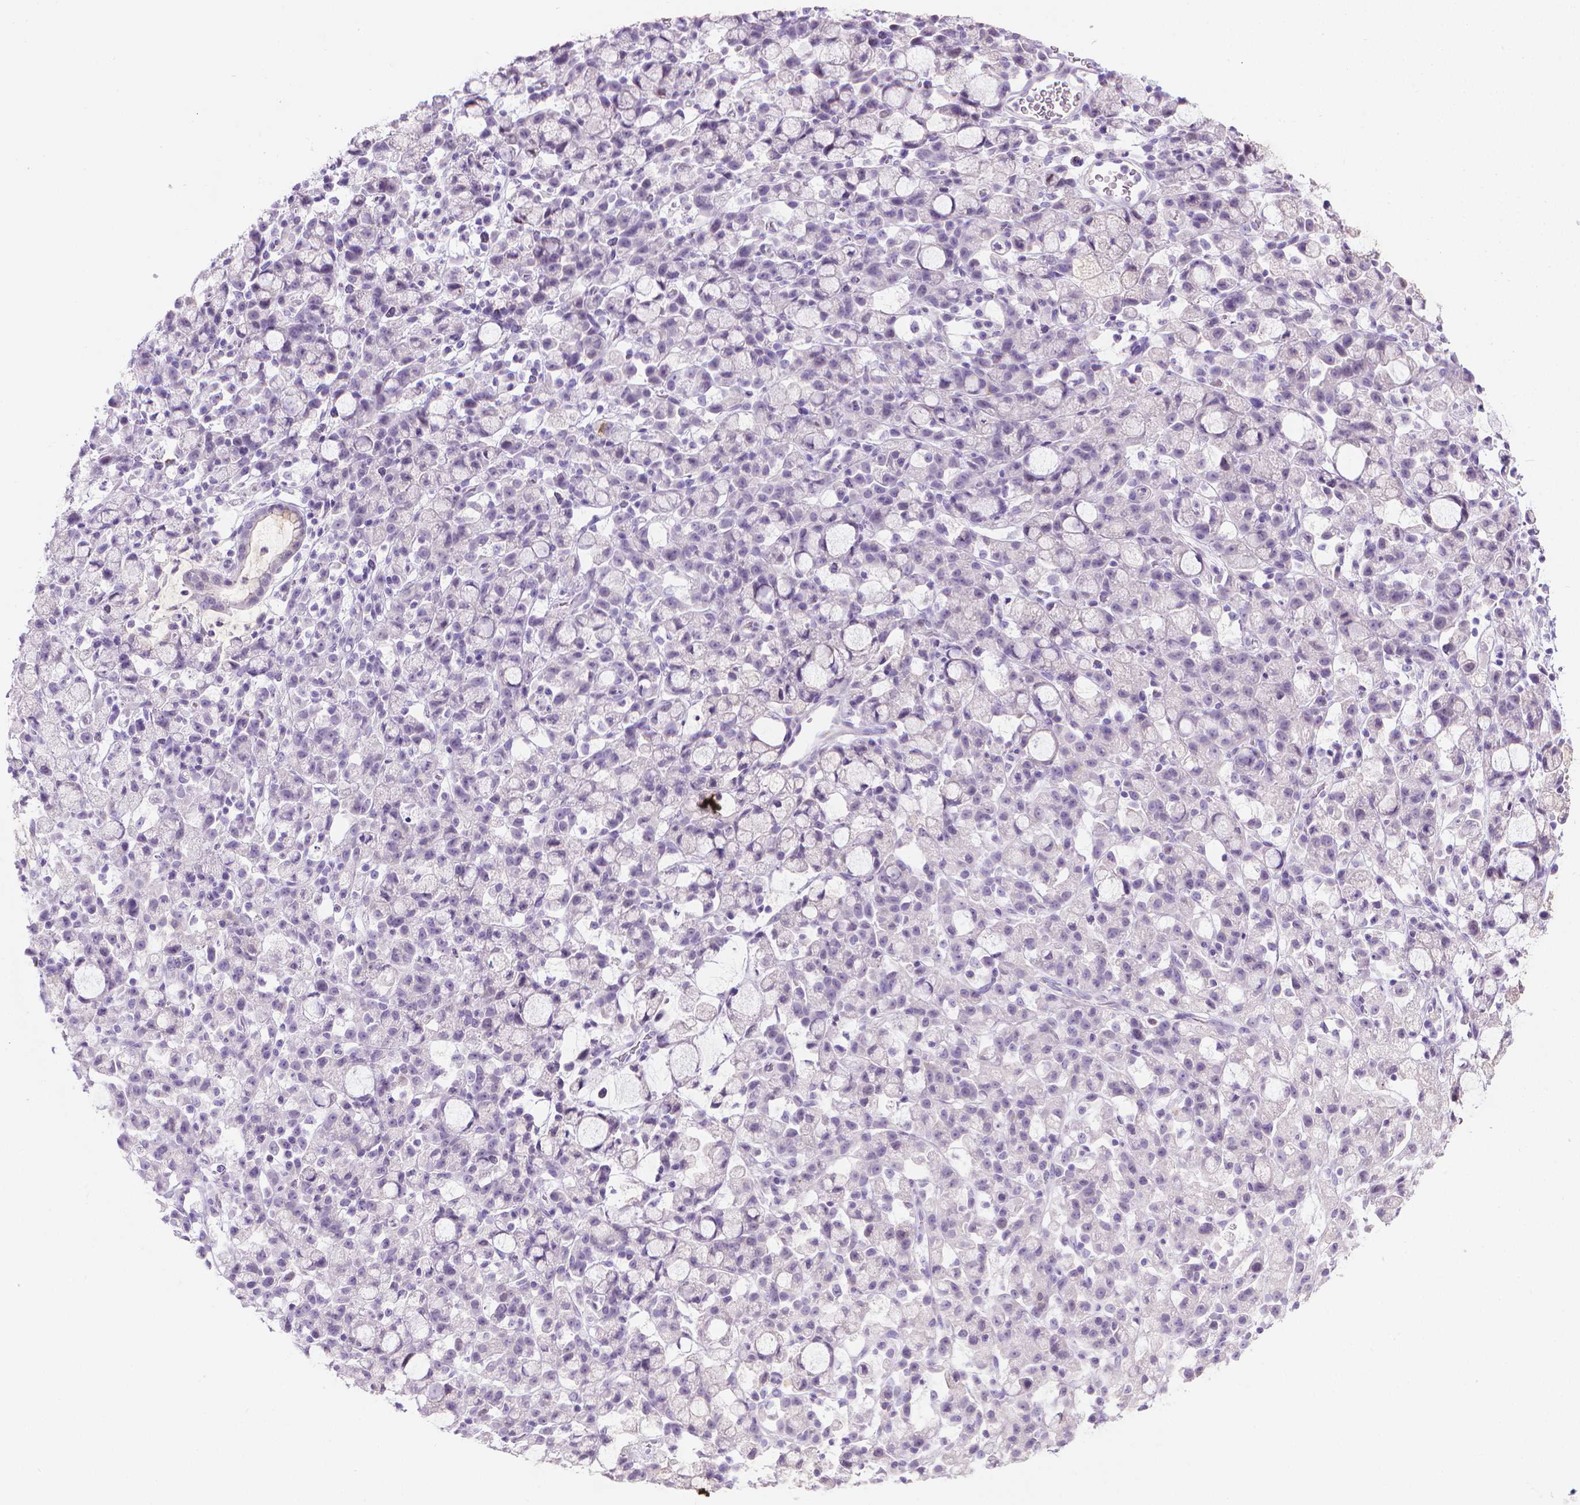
{"staining": {"intensity": "negative", "quantity": "none", "location": "none"}, "tissue": "stomach cancer", "cell_type": "Tumor cells", "image_type": "cancer", "snomed": [{"axis": "morphology", "description": "Adenocarcinoma, NOS"}, {"axis": "topography", "description": "Stomach"}], "caption": "High magnification brightfield microscopy of stomach adenocarcinoma stained with DAB (brown) and counterstained with hematoxylin (blue): tumor cells show no significant expression.", "gene": "SPAG6", "patient": {"sex": "male", "age": 58}}